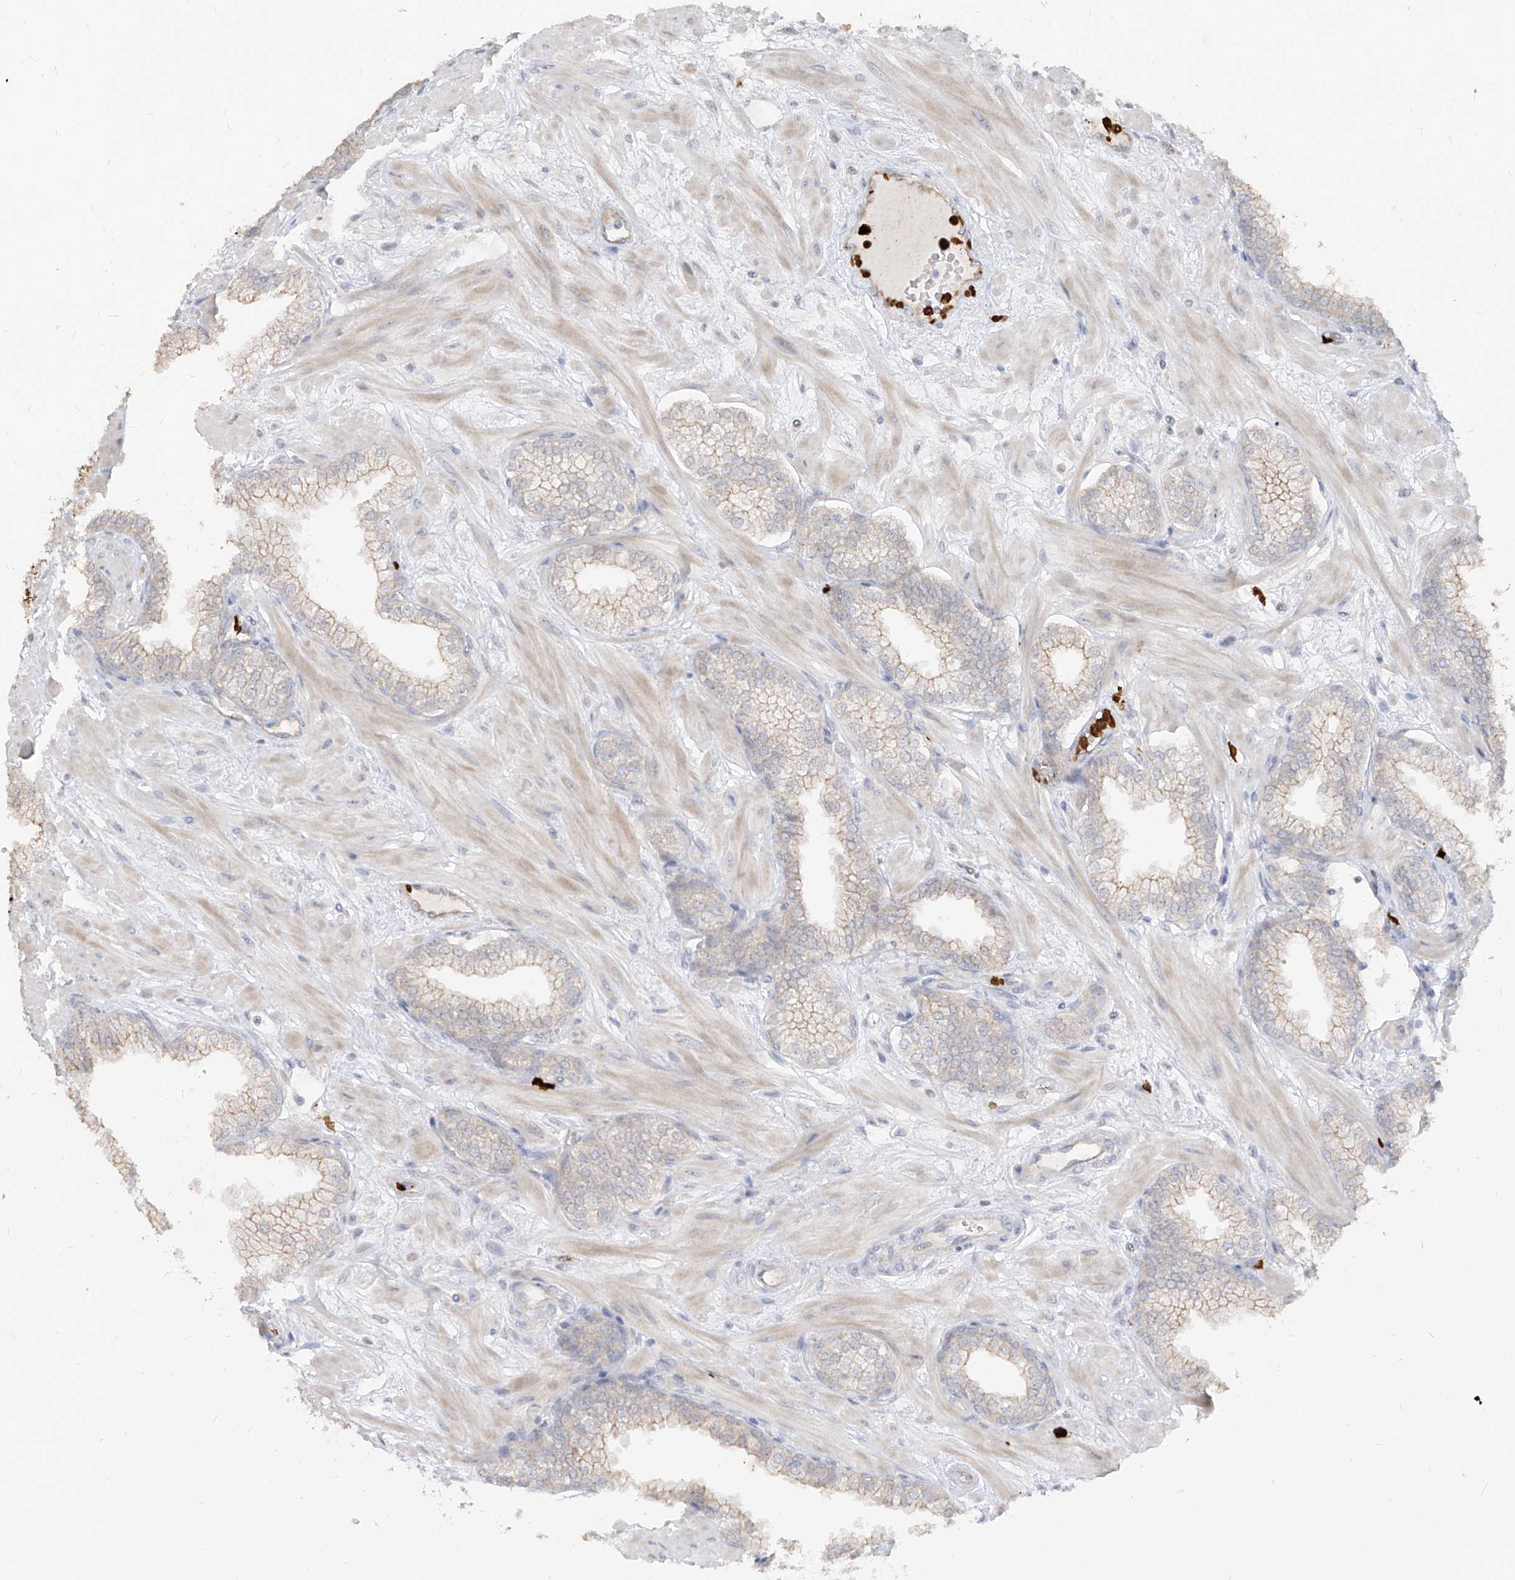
{"staining": {"intensity": "weak", "quantity": ">75%", "location": "cytoplasmic/membranous"}, "tissue": "prostate", "cell_type": "Glandular cells", "image_type": "normal", "snomed": [{"axis": "morphology", "description": "Normal tissue, NOS"}, {"axis": "morphology", "description": "Urothelial carcinoma, Low grade"}, {"axis": "topography", "description": "Urinary bladder"}, {"axis": "topography", "description": "Prostate"}], "caption": "About >75% of glandular cells in normal prostate reveal weak cytoplasmic/membranous protein positivity as visualized by brown immunohistochemical staining.", "gene": "ZNF227", "patient": {"sex": "male", "age": 60}}